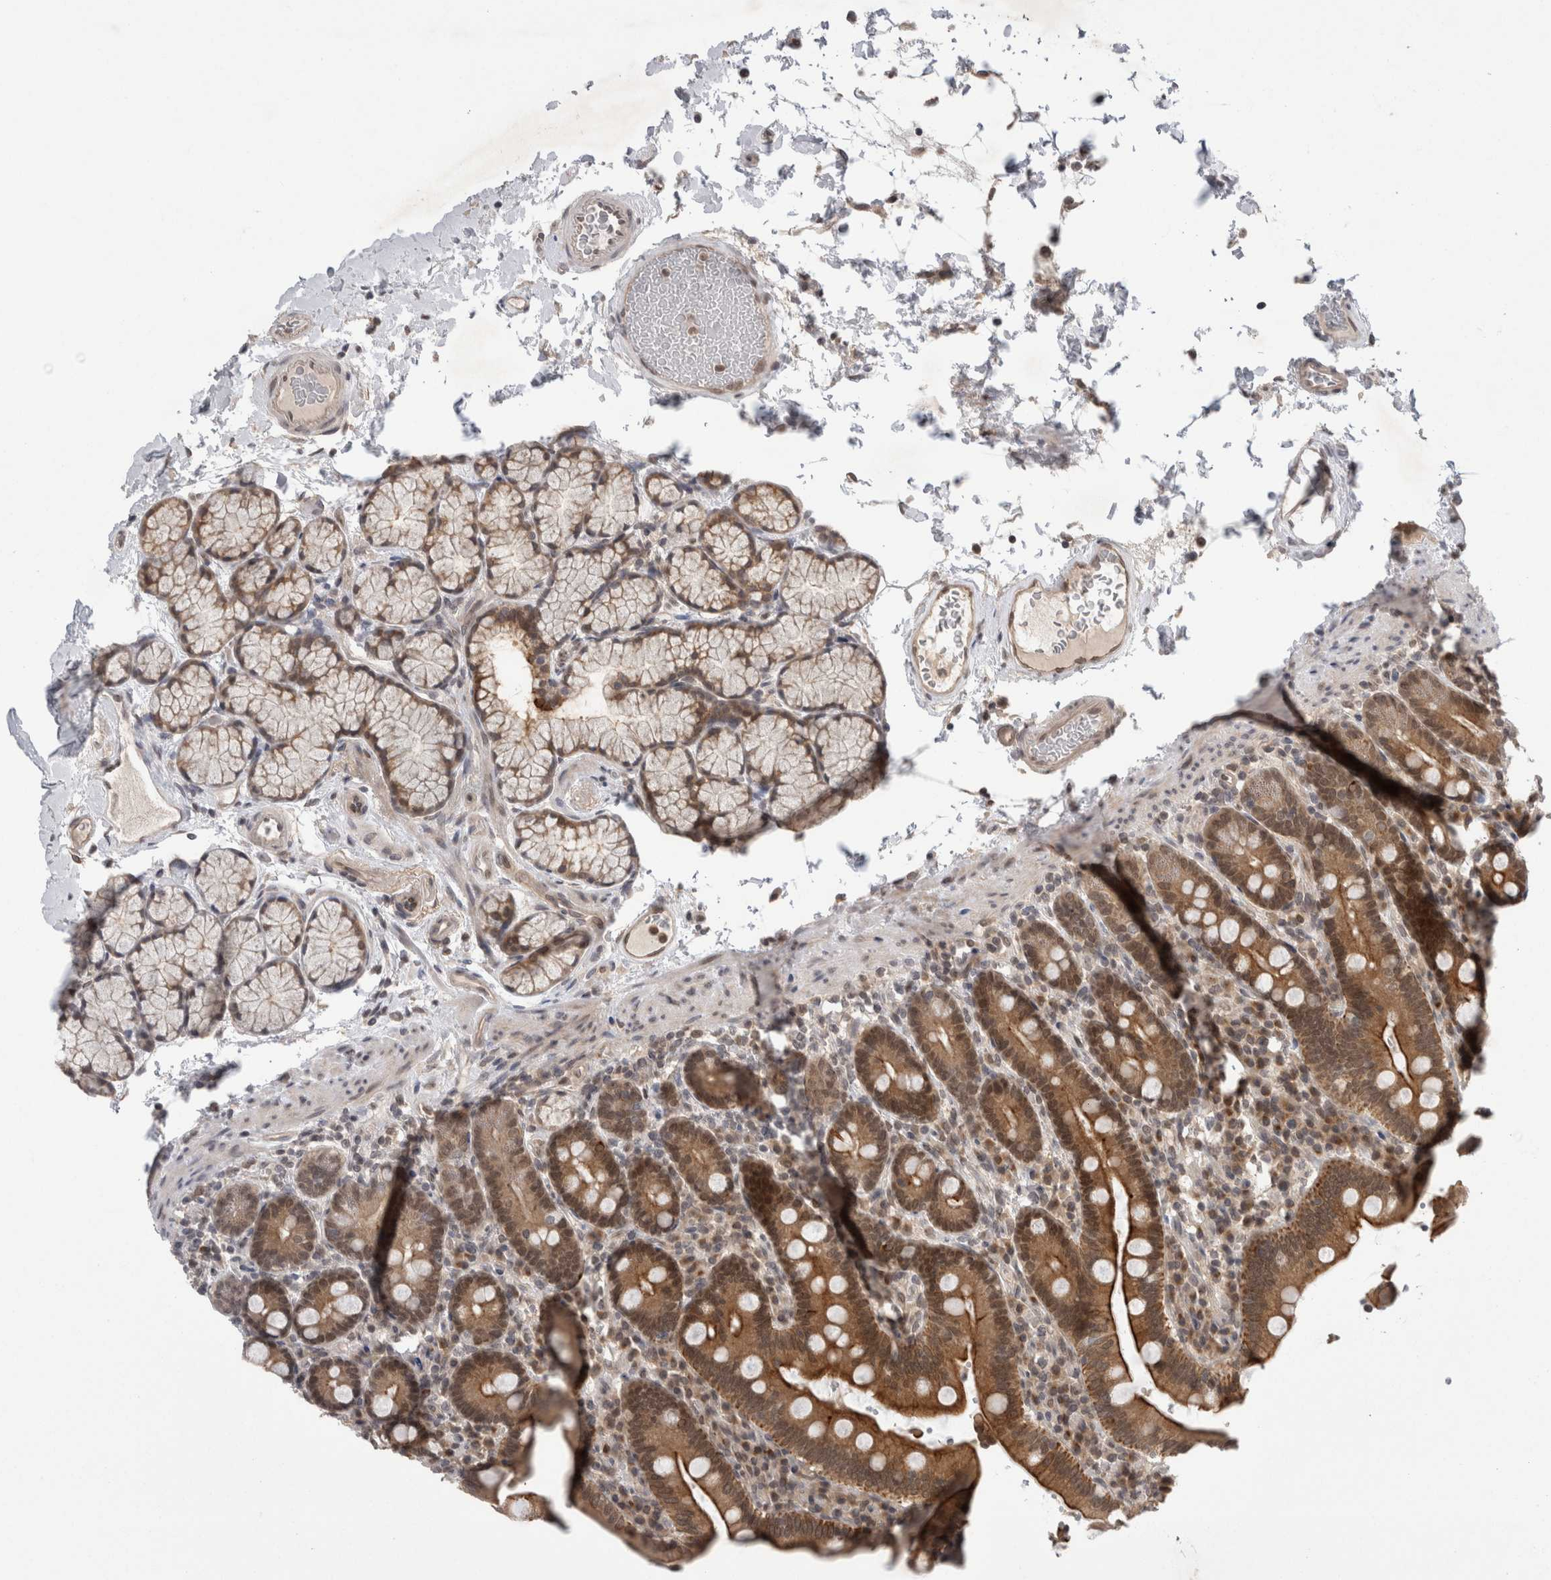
{"staining": {"intensity": "strong", "quantity": ">75%", "location": "cytoplasmic/membranous,nuclear"}, "tissue": "duodenum", "cell_type": "Glandular cells", "image_type": "normal", "snomed": [{"axis": "morphology", "description": "Normal tissue, NOS"}, {"axis": "topography", "description": "Small intestine, NOS"}], "caption": "A high amount of strong cytoplasmic/membranous,nuclear staining is appreciated in approximately >75% of glandular cells in normal duodenum. (DAB = brown stain, brightfield microscopy at high magnification).", "gene": "ZNF341", "patient": {"sex": "female", "age": 71}}